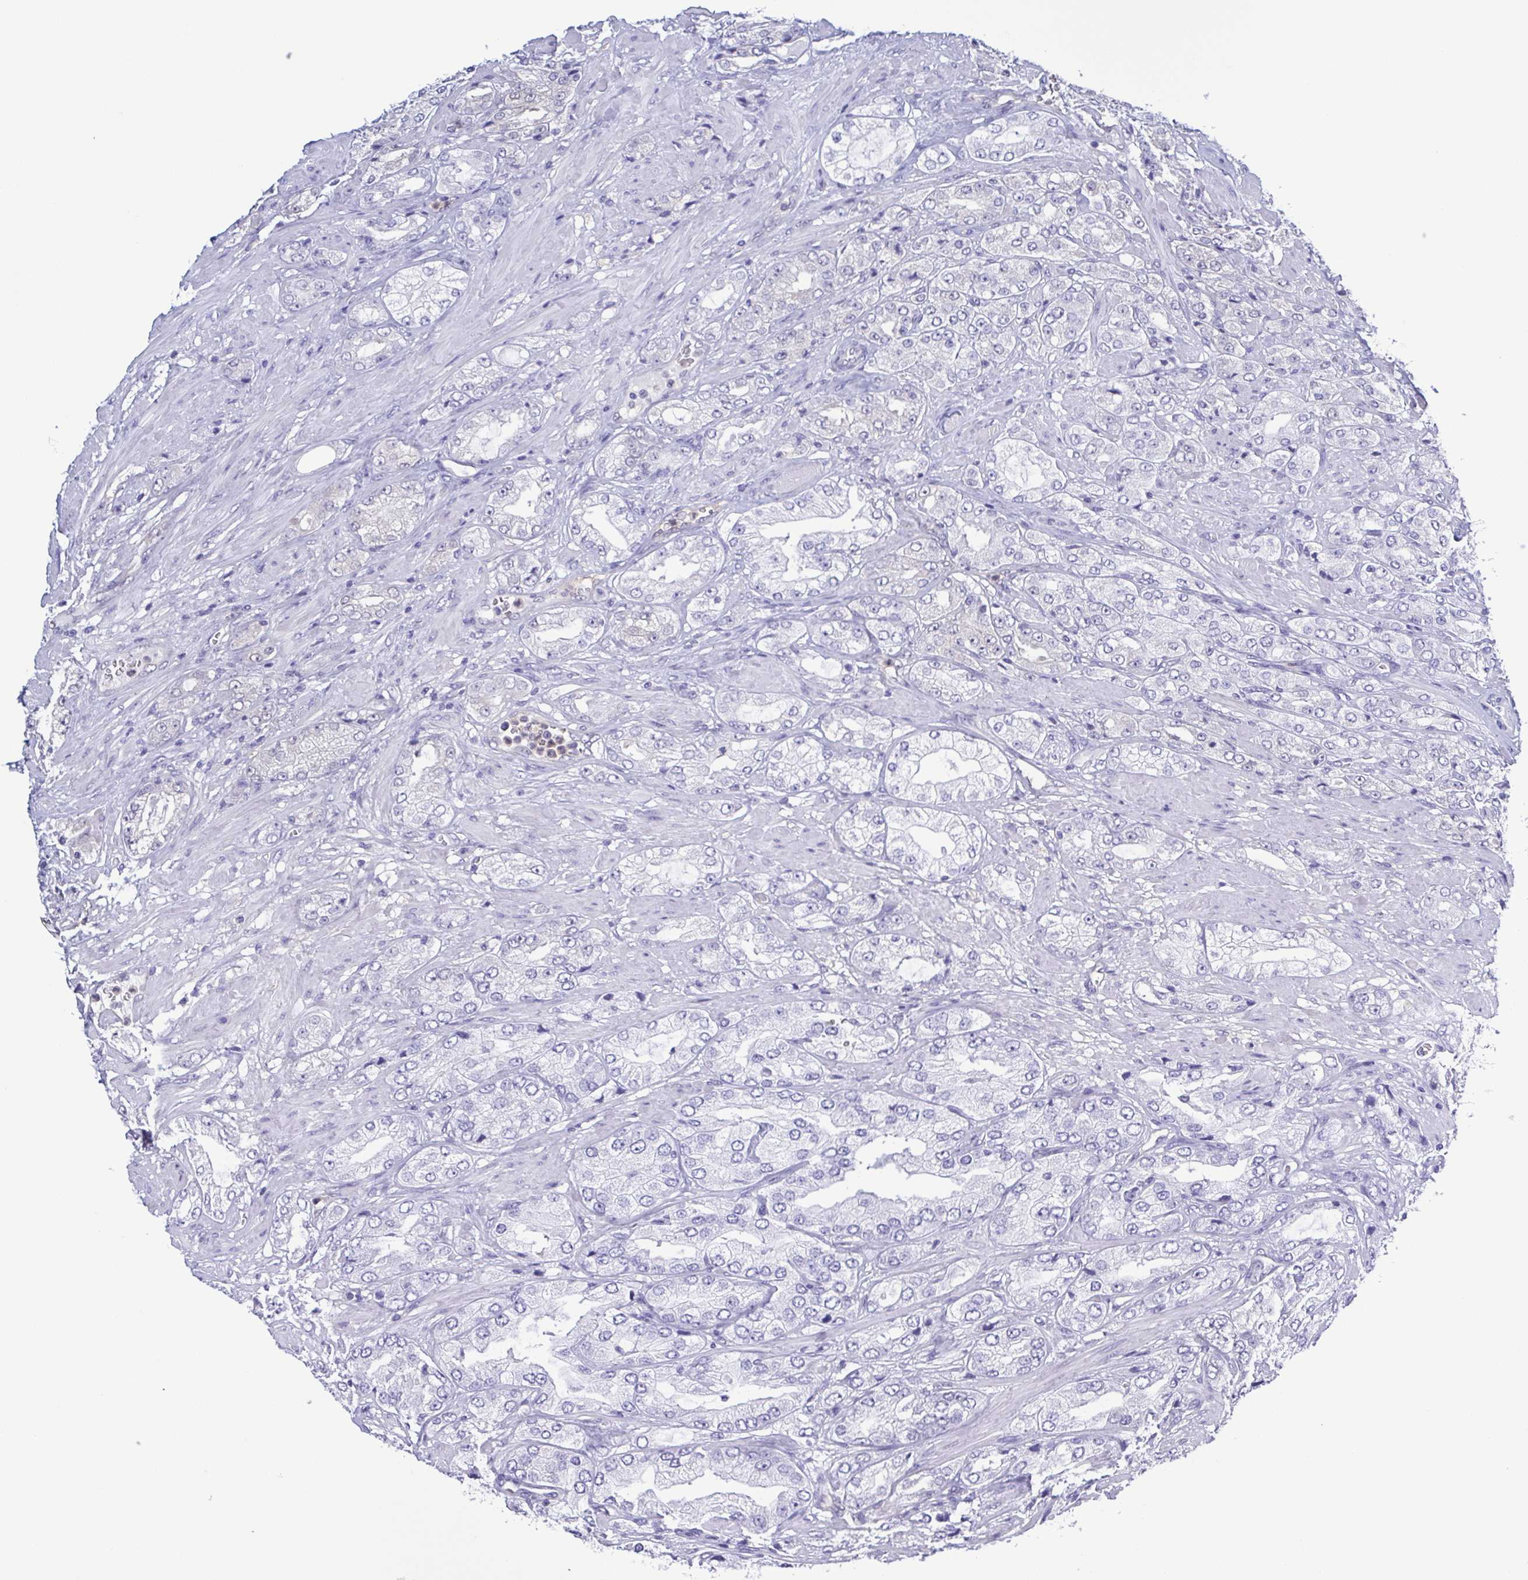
{"staining": {"intensity": "negative", "quantity": "none", "location": "none"}, "tissue": "prostate cancer", "cell_type": "Tumor cells", "image_type": "cancer", "snomed": [{"axis": "morphology", "description": "Adenocarcinoma, High grade"}, {"axis": "topography", "description": "Prostate"}], "caption": "Immunohistochemistry micrograph of neoplastic tissue: human prostate high-grade adenocarcinoma stained with DAB (3,3'-diaminobenzidine) exhibits no significant protein staining in tumor cells.", "gene": "LDHC", "patient": {"sex": "male", "age": 68}}